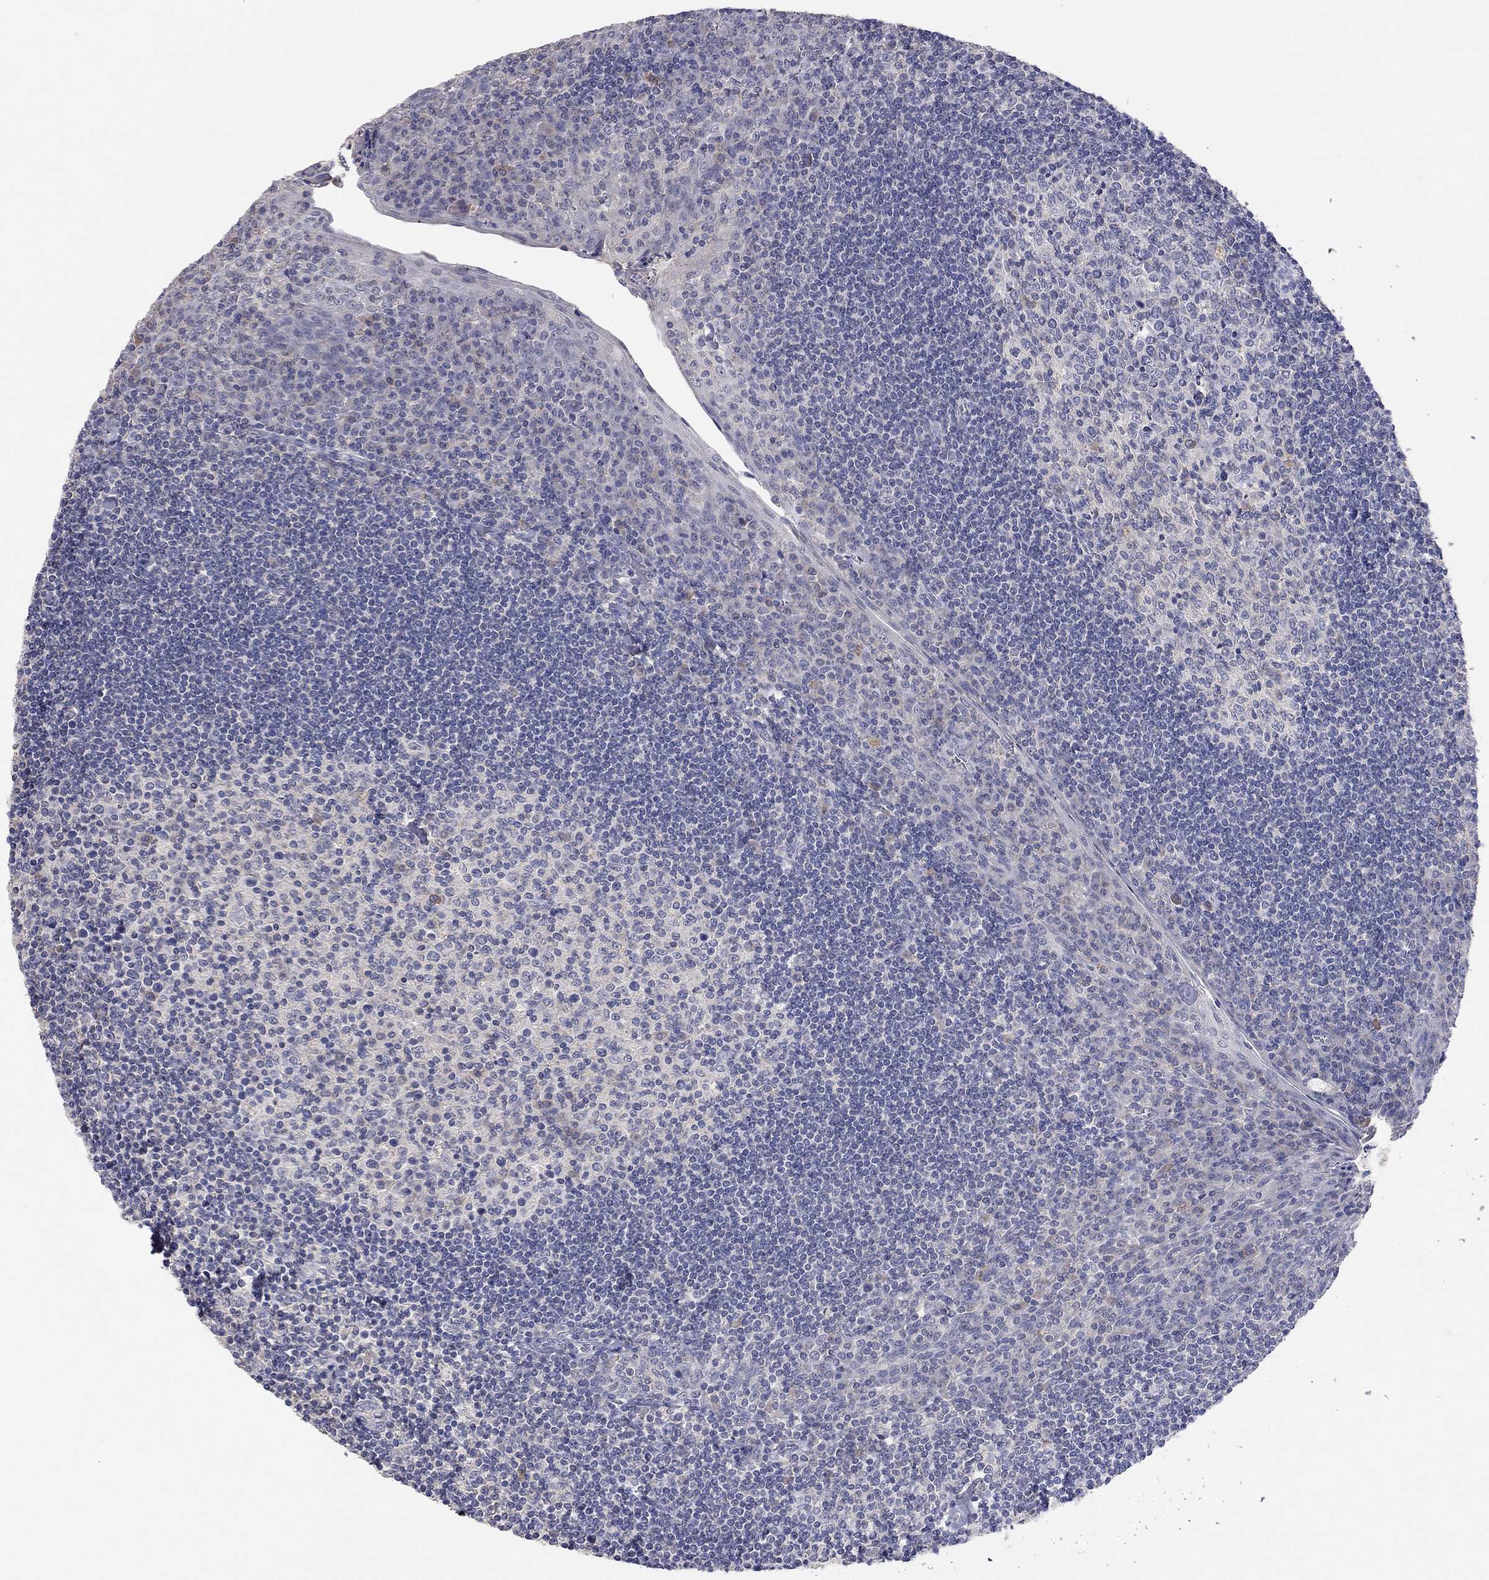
{"staining": {"intensity": "weak", "quantity": "<25%", "location": "cytoplasmic/membranous"}, "tissue": "tonsil", "cell_type": "Germinal center cells", "image_type": "normal", "snomed": [{"axis": "morphology", "description": "Normal tissue, NOS"}, {"axis": "topography", "description": "Tonsil"}], "caption": "An image of tonsil stained for a protein reveals no brown staining in germinal center cells. Nuclei are stained in blue.", "gene": "MMP13", "patient": {"sex": "female", "age": 12}}